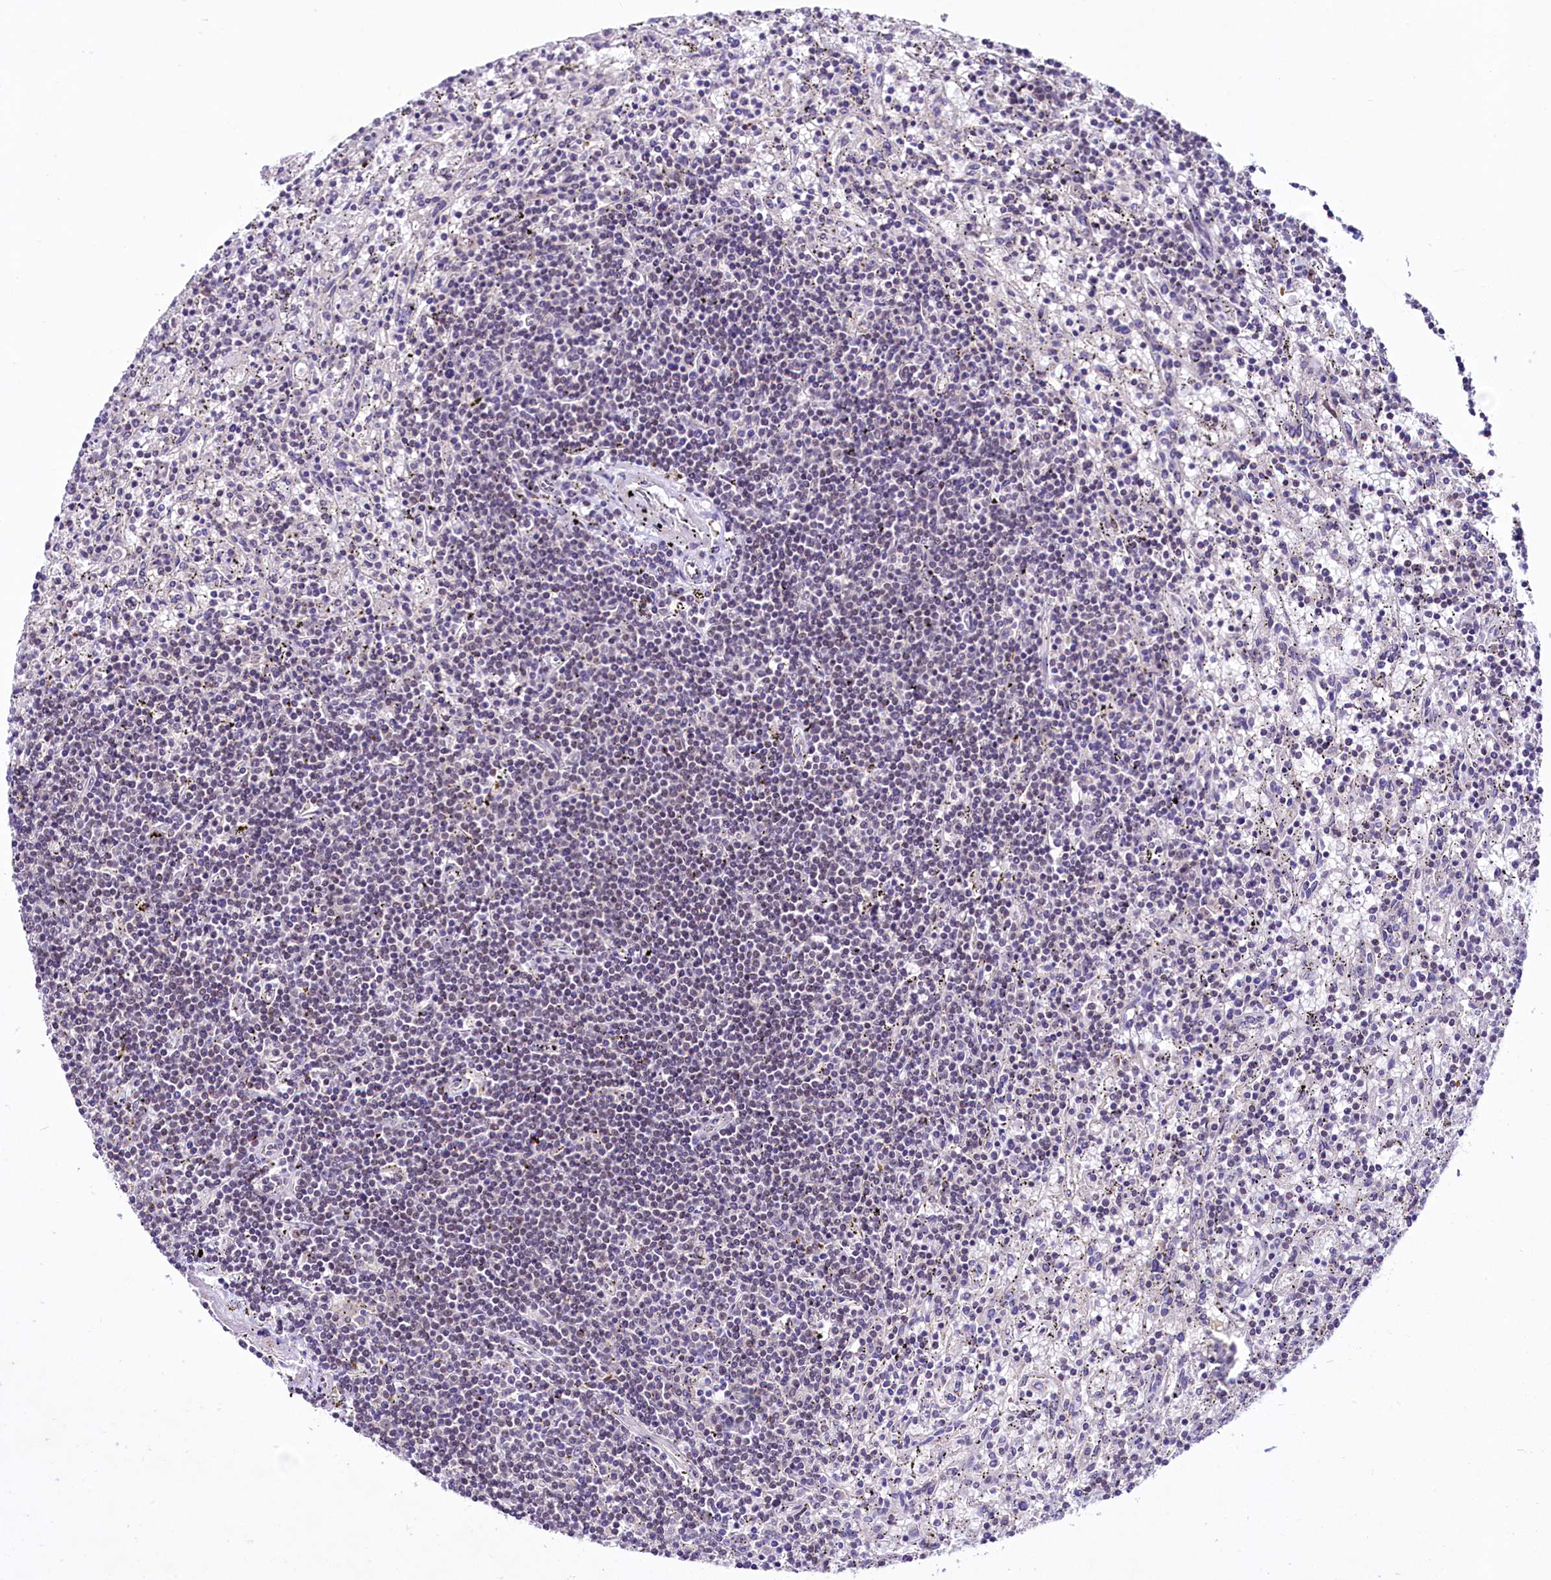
{"staining": {"intensity": "negative", "quantity": "none", "location": "none"}, "tissue": "lymphoma", "cell_type": "Tumor cells", "image_type": "cancer", "snomed": [{"axis": "morphology", "description": "Malignant lymphoma, non-Hodgkin's type, Low grade"}, {"axis": "topography", "description": "Spleen"}], "caption": "This image is of lymphoma stained with immunohistochemistry (IHC) to label a protein in brown with the nuclei are counter-stained blue. There is no positivity in tumor cells.", "gene": "LEUTX", "patient": {"sex": "male", "age": 76}}